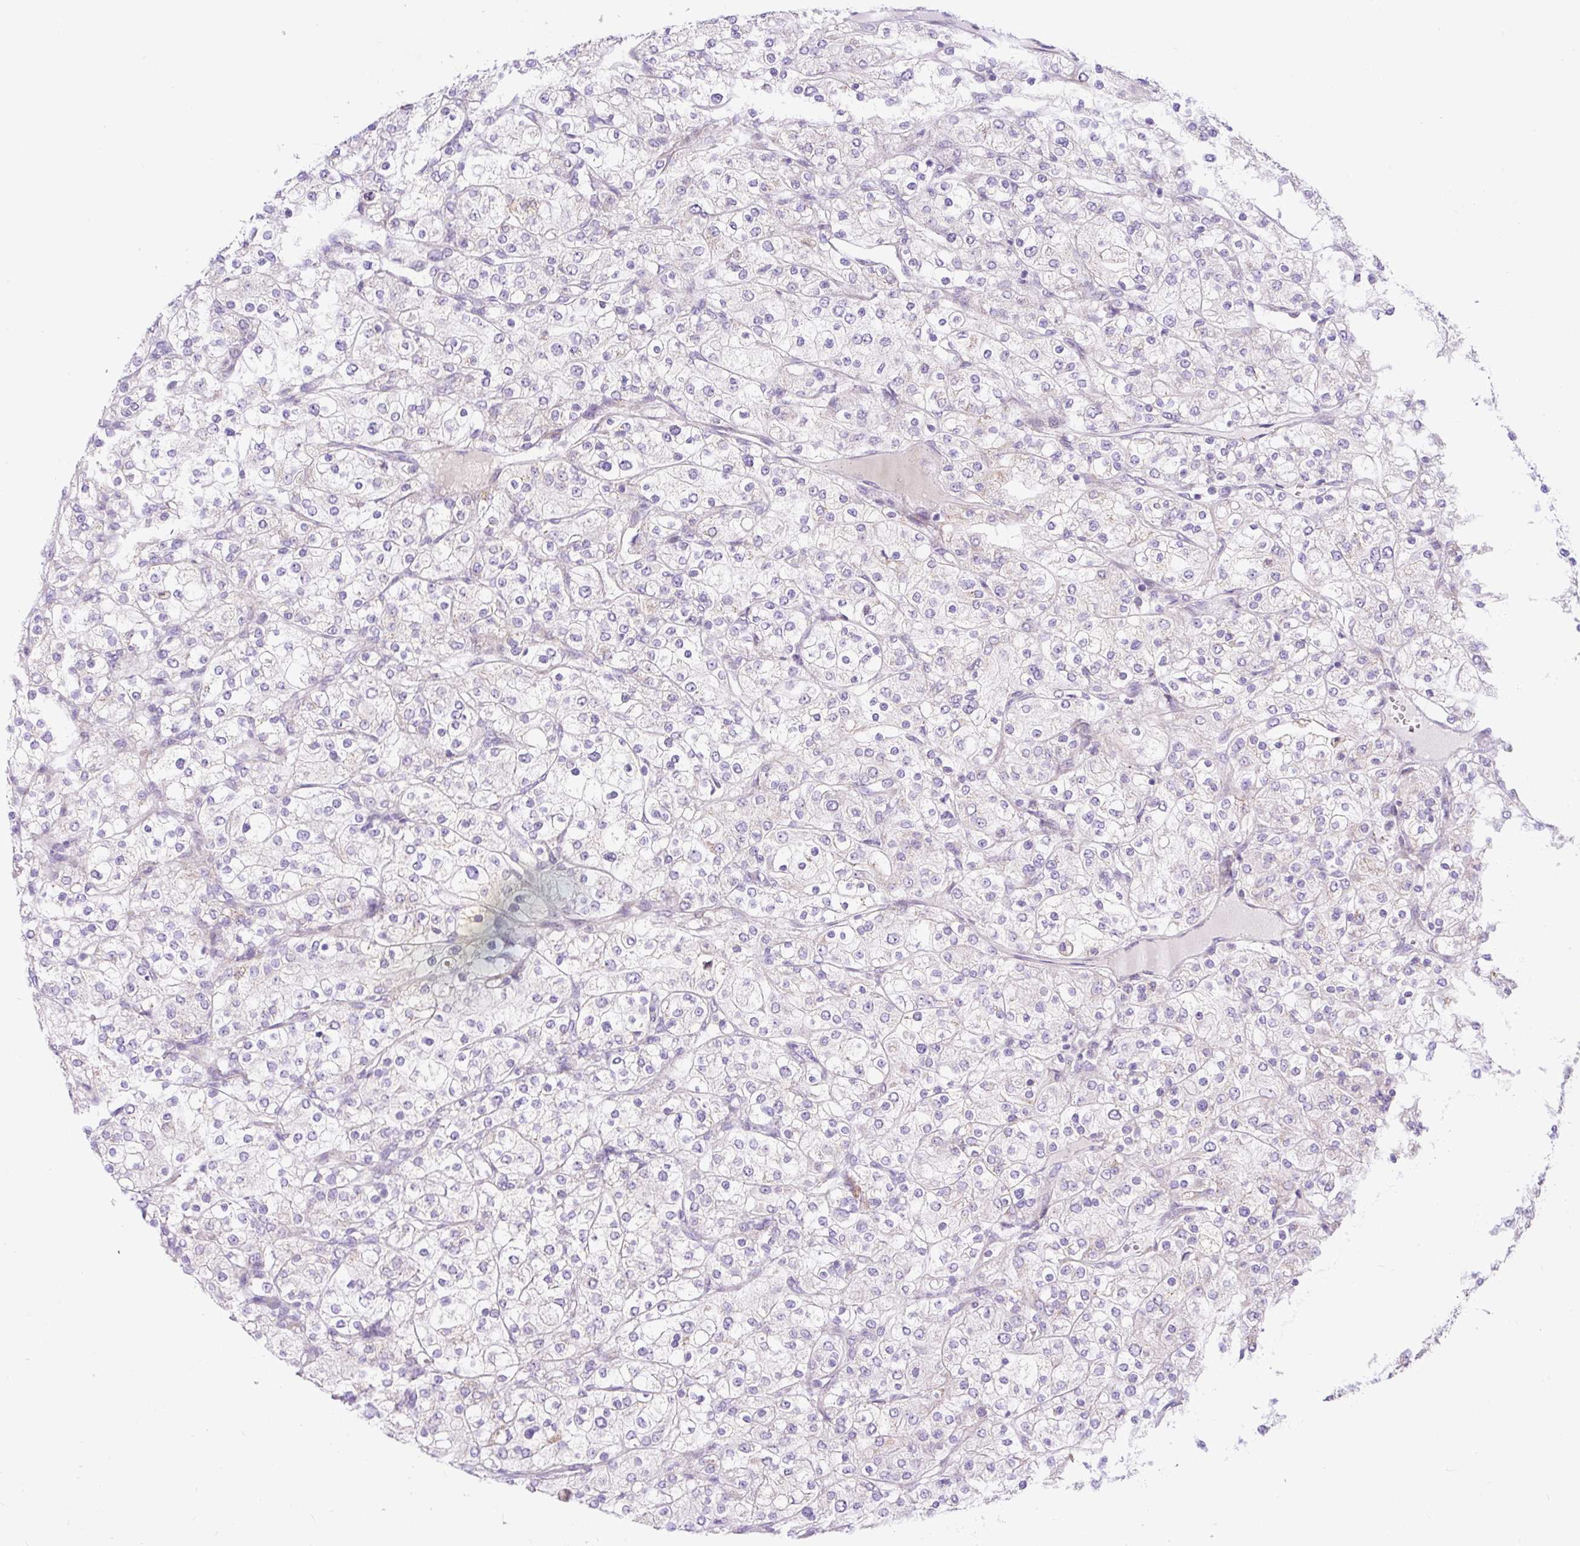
{"staining": {"intensity": "negative", "quantity": "none", "location": "none"}, "tissue": "renal cancer", "cell_type": "Tumor cells", "image_type": "cancer", "snomed": [{"axis": "morphology", "description": "Adenocarcinoma, NOS"}, {"axis": "topography", "description": "Kidney"}], "caption": "Immunohistochemistry micrograph of renal cancer (adenocarcinoma) stained for a protein (brown), which reveals no staining in tumor cells.", "gene": "ZNF596", "patient": {"sex": "male", "age": 80}}